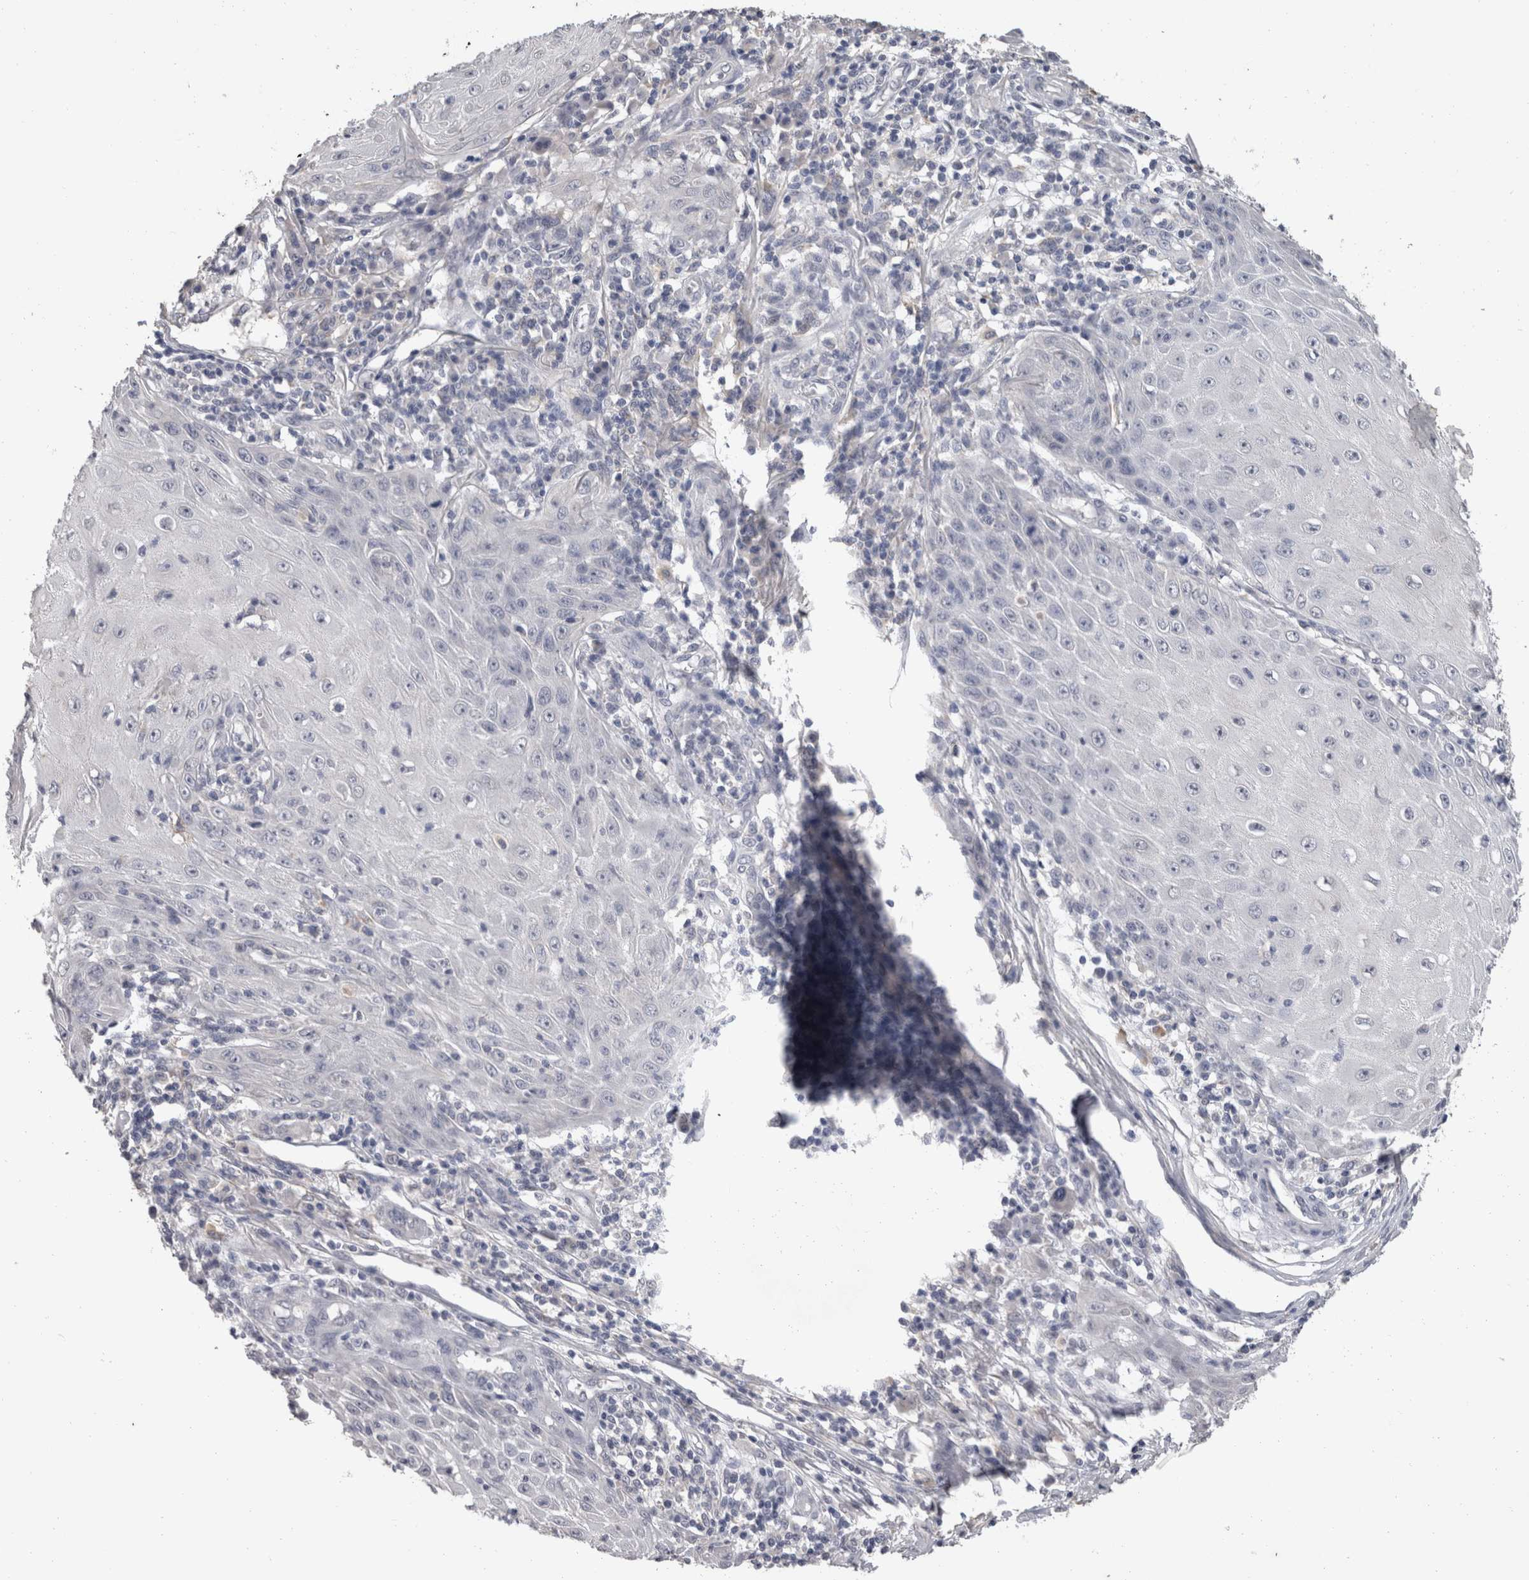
{"staining": {"intensity": "negative", "quantity": "none", "location": "none"}, "tissue": "skin cancer", "cell_type": "Tumor cells", "image_type": "cancer", "snomed": [{"axis": "morphology", "description": "Squamous cell carcinoma, NOS"}, {"axis": "topography", "description": "Skin"}], "caption": "Human squamous cell carcinoma (skin) stained for a protein using immunohistochemistry displays no staining in tumor cells.", "gene": "FHOD3", "patient": {"sex": "female", "age": 73}}